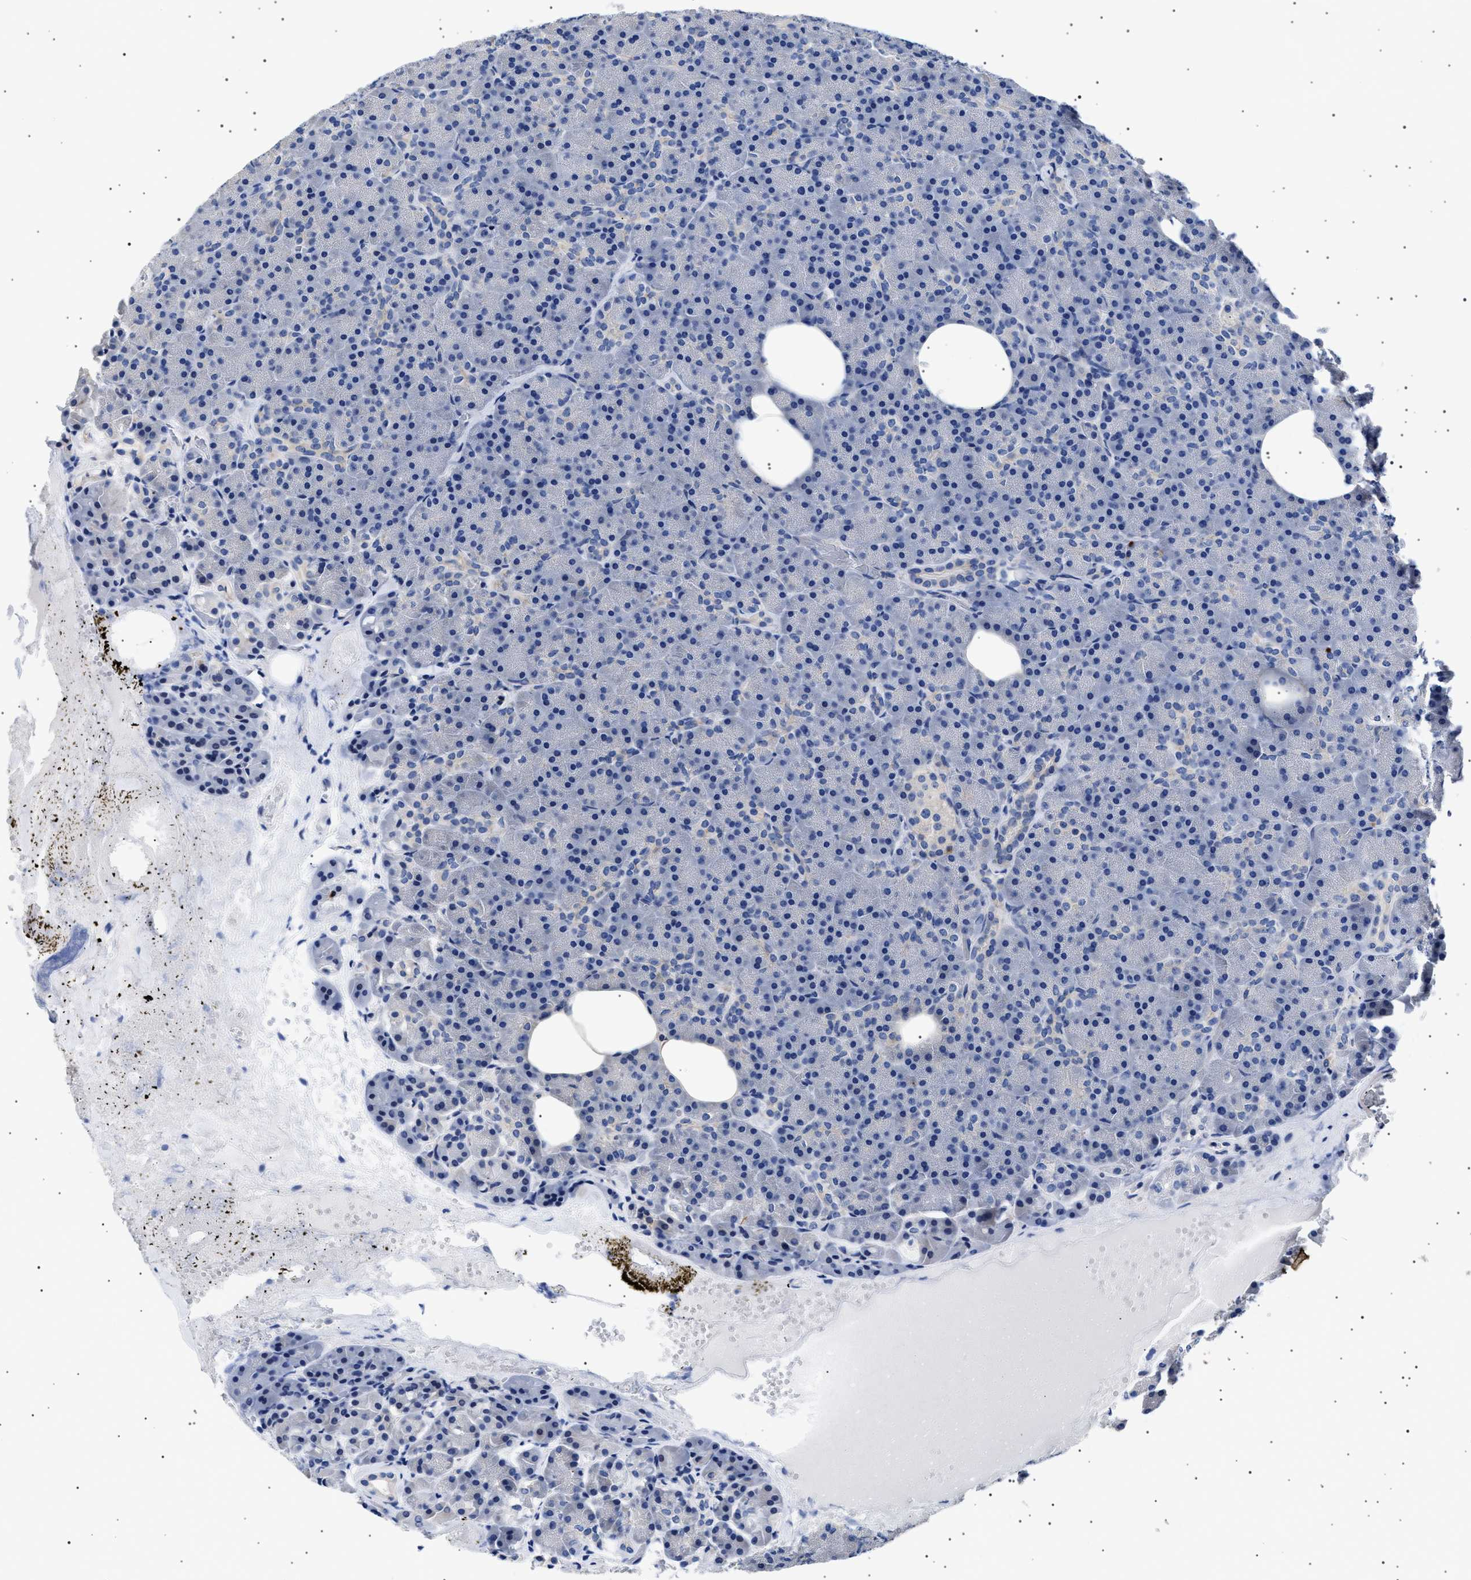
{"staining": {"intensity": "weak", "quantity": "<25%", "location": "cytoplasmic/membranous"}, "tissue": "pancreas", "cell_type": "Exocrine glandular cells", "image_type": "normal", "snomed": [{"axis": "morphology", "description": "Normal tissue, NOS"}, {"axis": "morphology", "description": "Carcinoid, malignant, NOS"}, {"axis": "topography", "description": "Pancreas"}], "caption": "IHC histopathology image of unremarkable pancreas: pancreas stained with DAB displays no significant protein expression in exocrine glandular cells. (Brightfield microscopy of DAB (3,3'-diaminobenzidine) IHC at high magnification).", "gene": "HEMGN", "patient": {"sex": "female", "age": 35}}